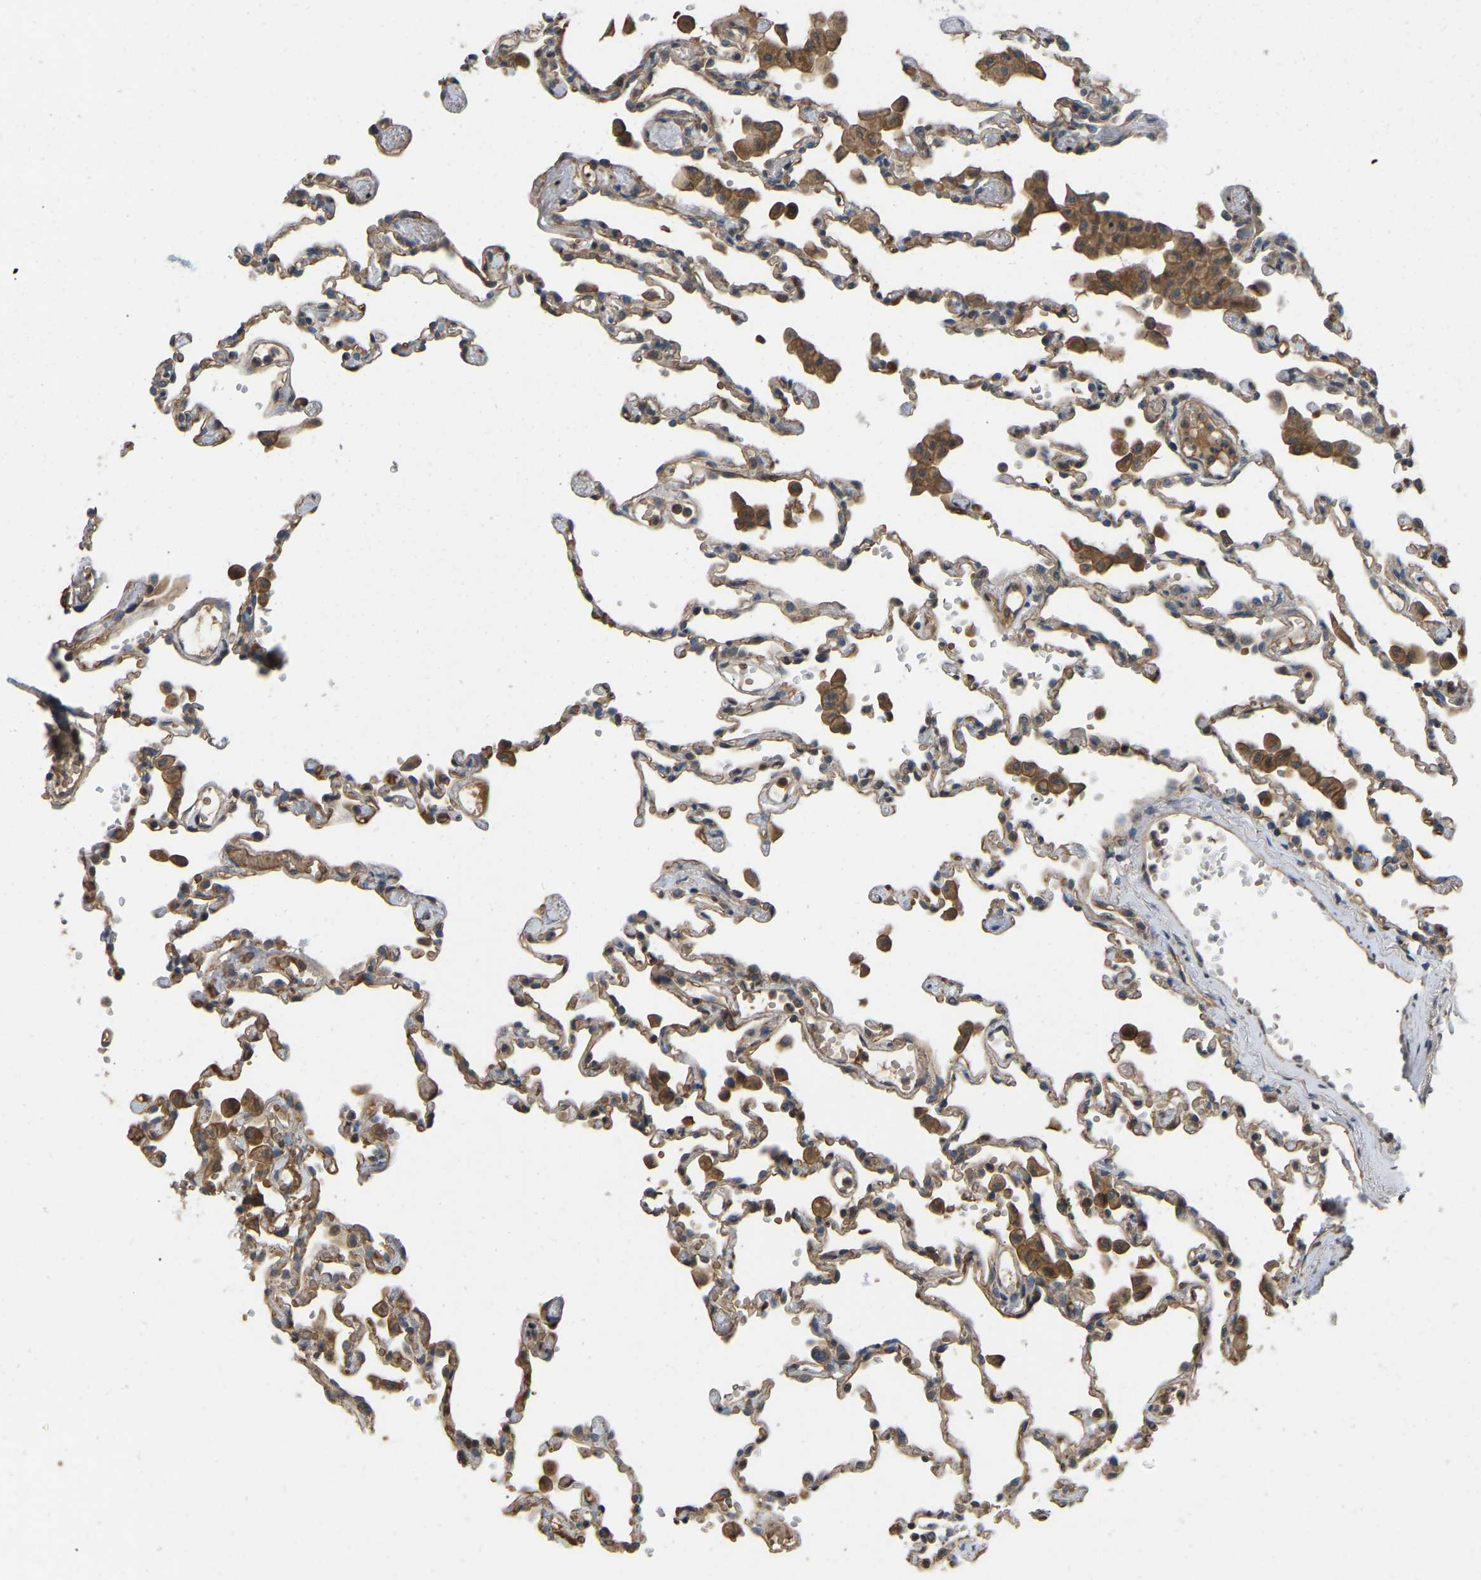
{"staining": {"intensity": "weak", "quantity": "25%-75%", "location": "cytoplasmic/membranous"}, "tissue": "lung", "cell_type": "Alveolar cells", "image_type": "normal", "snomed": [{"axis": "morphology", "description": "Normal tissue, NOS"}, {"axis": "topography", "description": "Bronchus"}, {"axis": "topography", "description": "Lung"}], "caption": "Human lung stained for a protein (brown) demonstrates weak cytoplasmic/membranous positive expression in about 25%-75% of alveolar cells.", "gene": "C21orf91", "patient": {"sex": "female", "age": 49}}